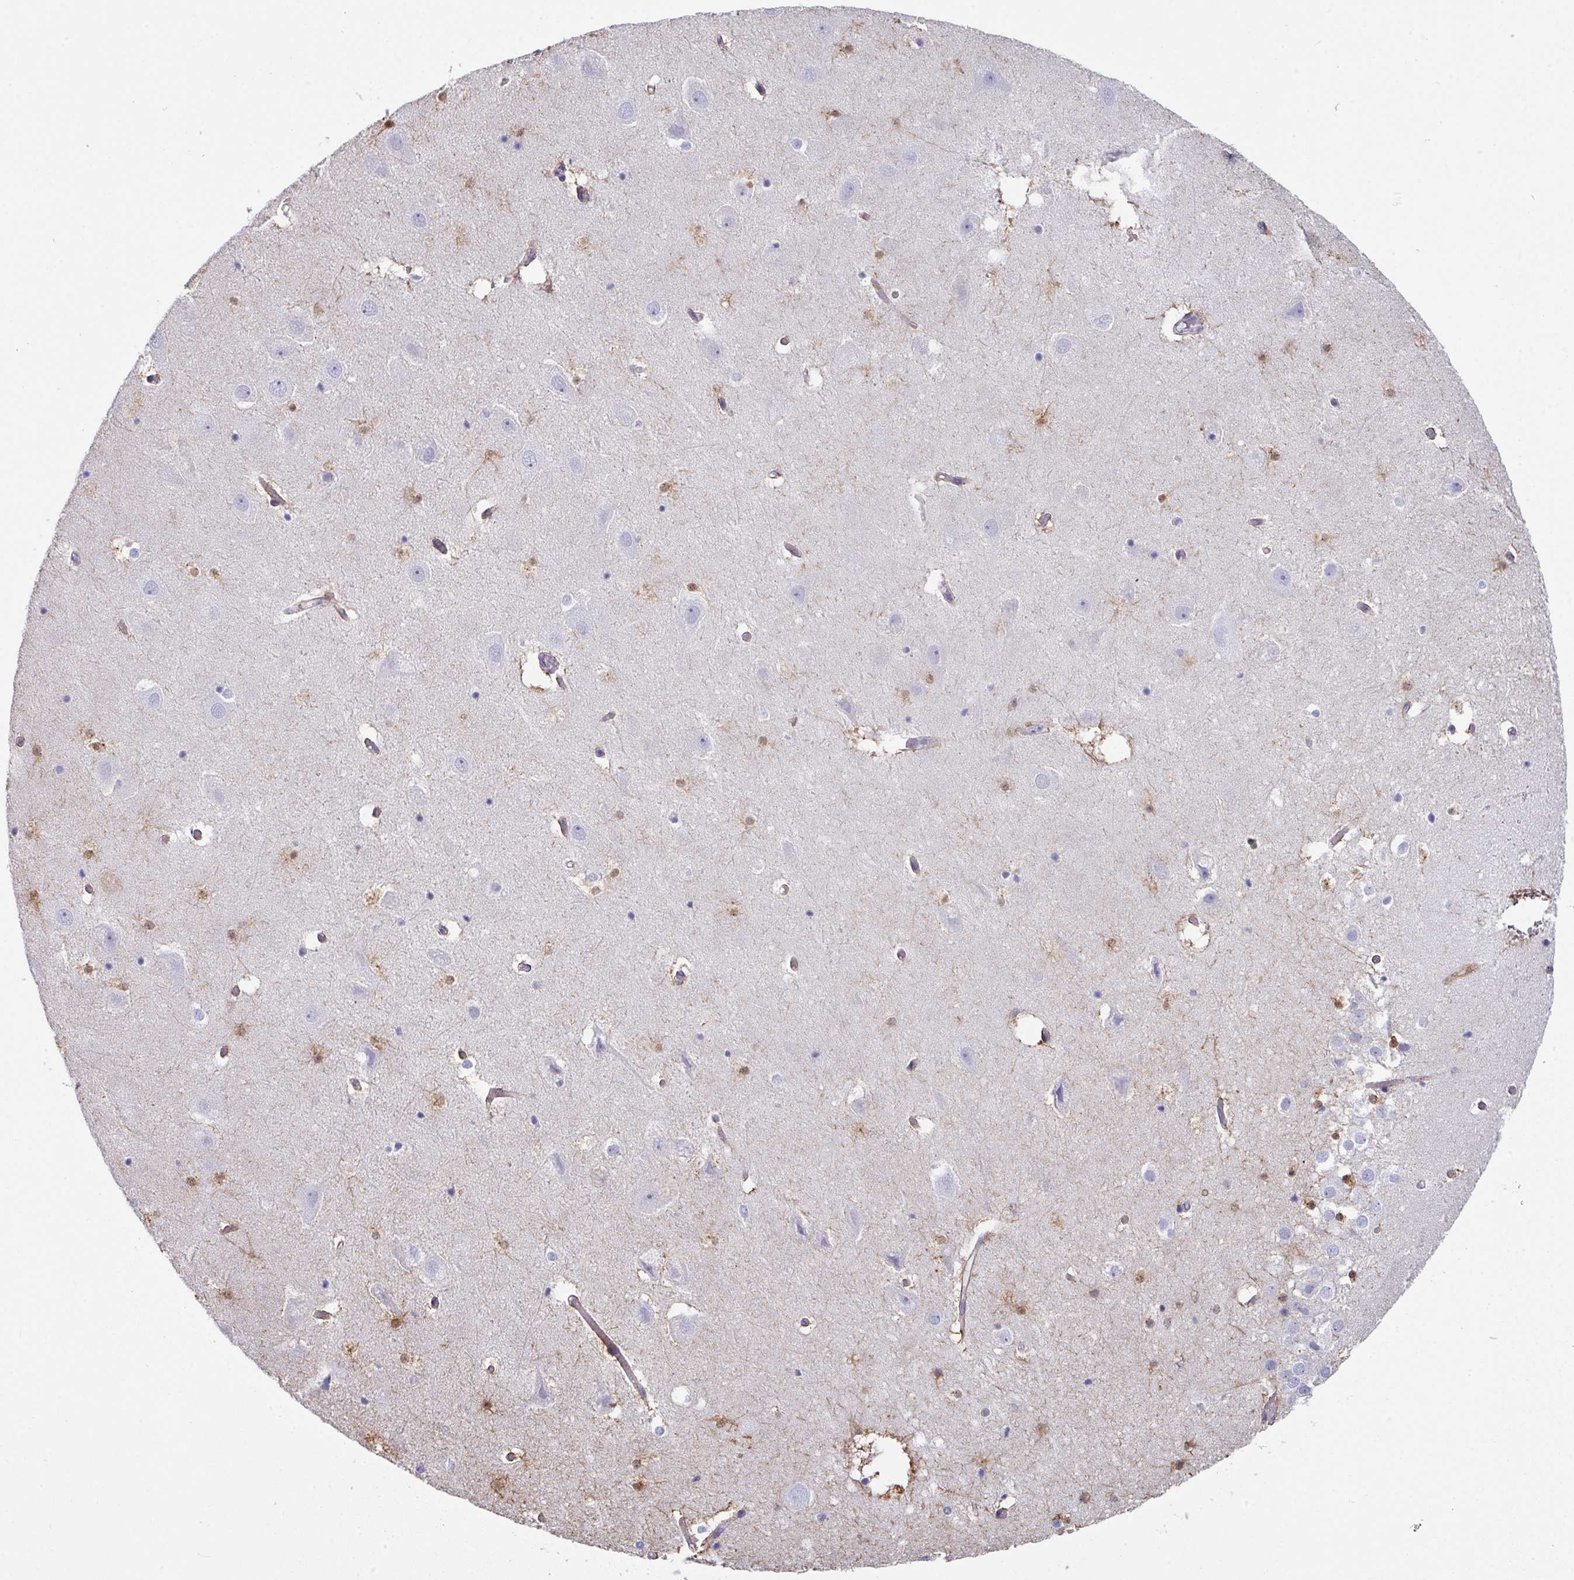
{"staining": {"intensity": "strong", "quantity": "25%-75%", "location": "cytoplasmic/membranous,nuclear"}, "tissue": "hippocampus", "cell_type": "Glial cells", "image_type": "normal", "snomed": [{"axis": "morphology", "description": "Normal tissue, NOS"}, {"axis": "topography", "description": "Hippocampus"}], "caption": "Hippocampus stained for a protein (brown) demonstrates strong cytoplasmic/membranous,nuclear positive positivity in approximately 25%-75% of glial cells.", "gene": "PEX10", "patient": {"sex": "female", "age": 52}}